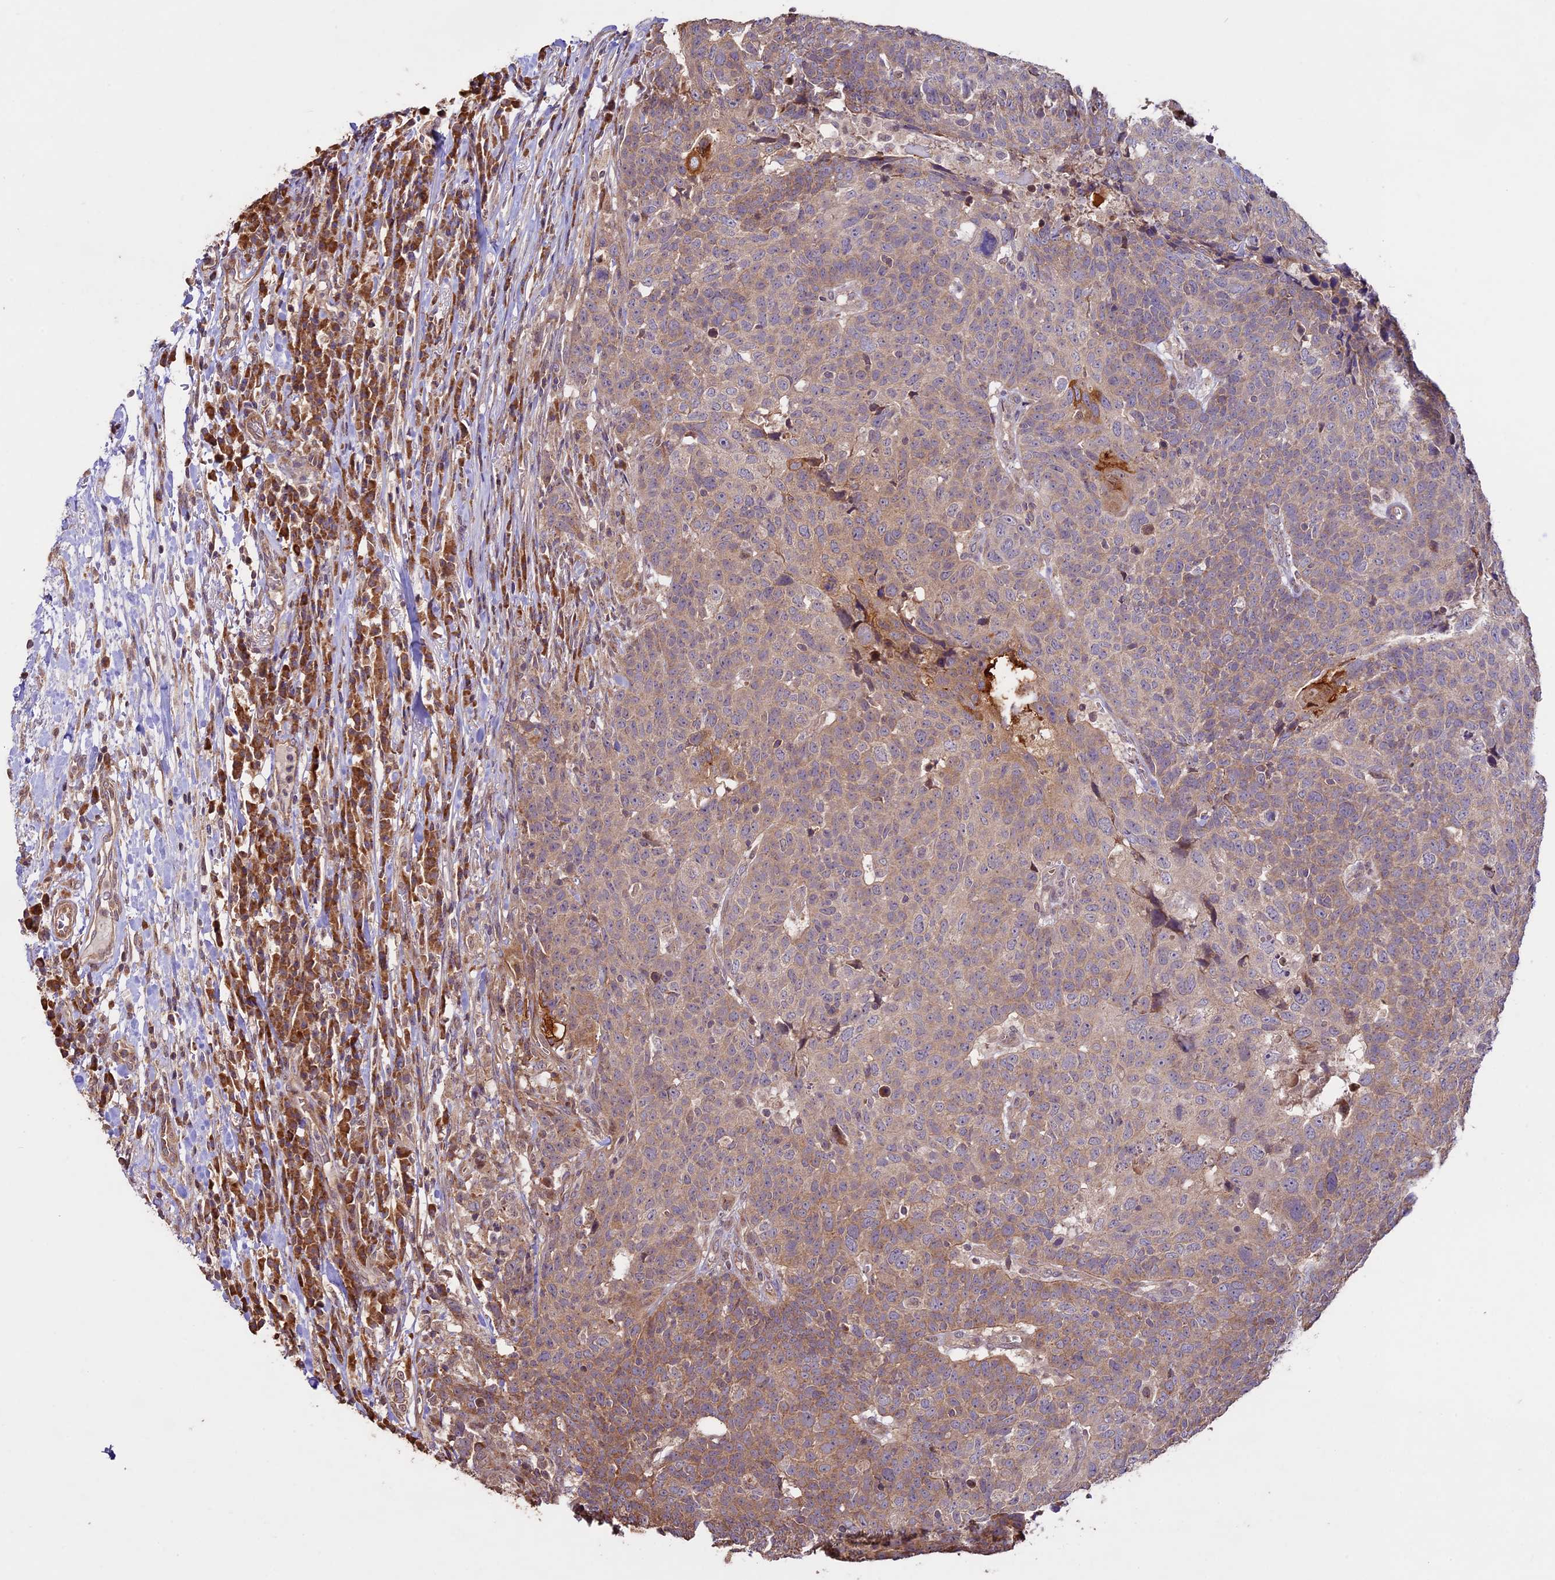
{"staining": {"intensity": "moderate", "quantity": "<25%", "location": "cytoplasmic/membranous"}, "tissue": "head and neck cancer", "cell_type": "Tumor cells", "image_type": "cancer", "snomed": [{"axis": "morphology", "description": "Squamous cell carcinoma, NOS"}, {"axis": "topography", "description": "Head-Neck"}], "caption": "The immunohistochemical stain highlights moderate cytoplasmic/membranous expression in tumor cells of head and neck cancer tissue. (DAB (3,3'-diaminobenzidine) IHC with brightfield microscopy, high magnification).", "gene": "BCAS4", "patient": {"sex": "male", "age": 66}}